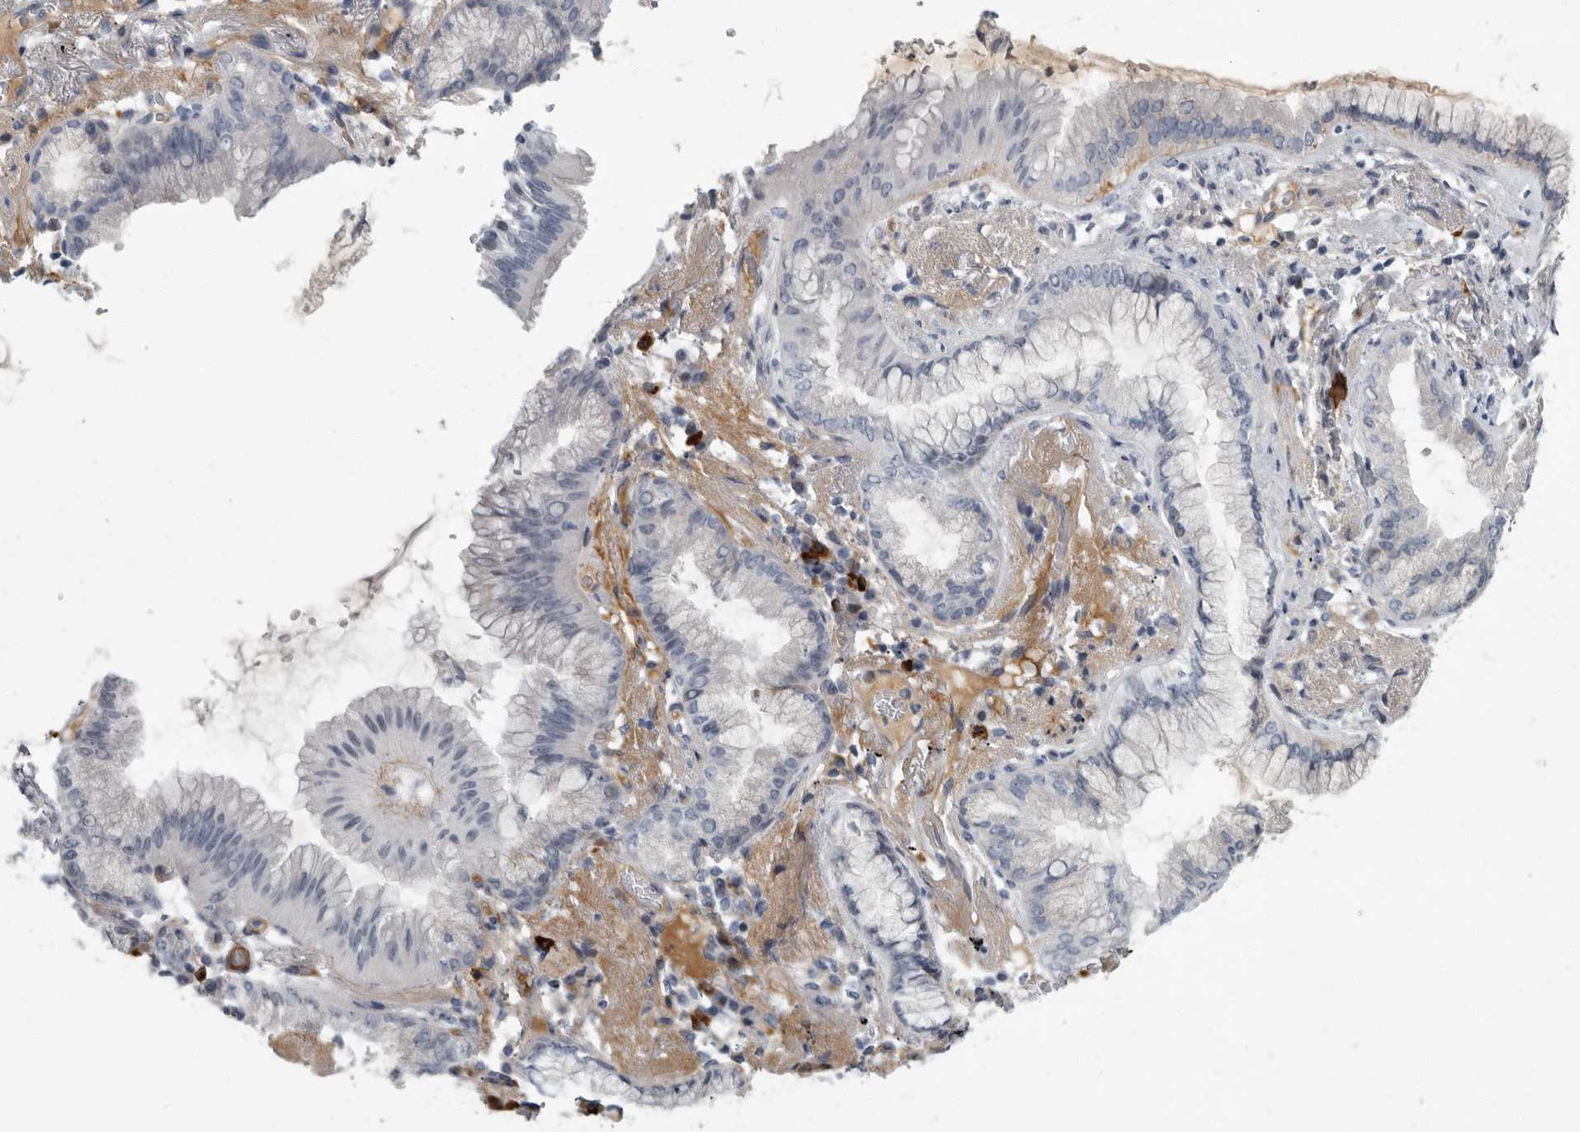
{"staining": {"intensity": "negative", "quantity": "none", "location": "none"}, "tissue": "lung cancer", "cell_type": "Tumor cells", "image_type": "cancer", "snomed": [{"axis": "morphology", "description": "Adenocarcinoma, NOS"}, {"axis": "topography", "description": "Lung"}], "caption": "Adenocarcinoma (lung) was stained to show a protein in brown. There is no significant positivity in tumor cells. Brightfield microscopy of immunohistochemistry (IHC) stained with DAB (3,3'-diaminobenzidine) (brown) and hematoxylin (blue), captured at high magnification.", "gene": "SLC25A39", "patient": {"sex": "female", "age": 70}}